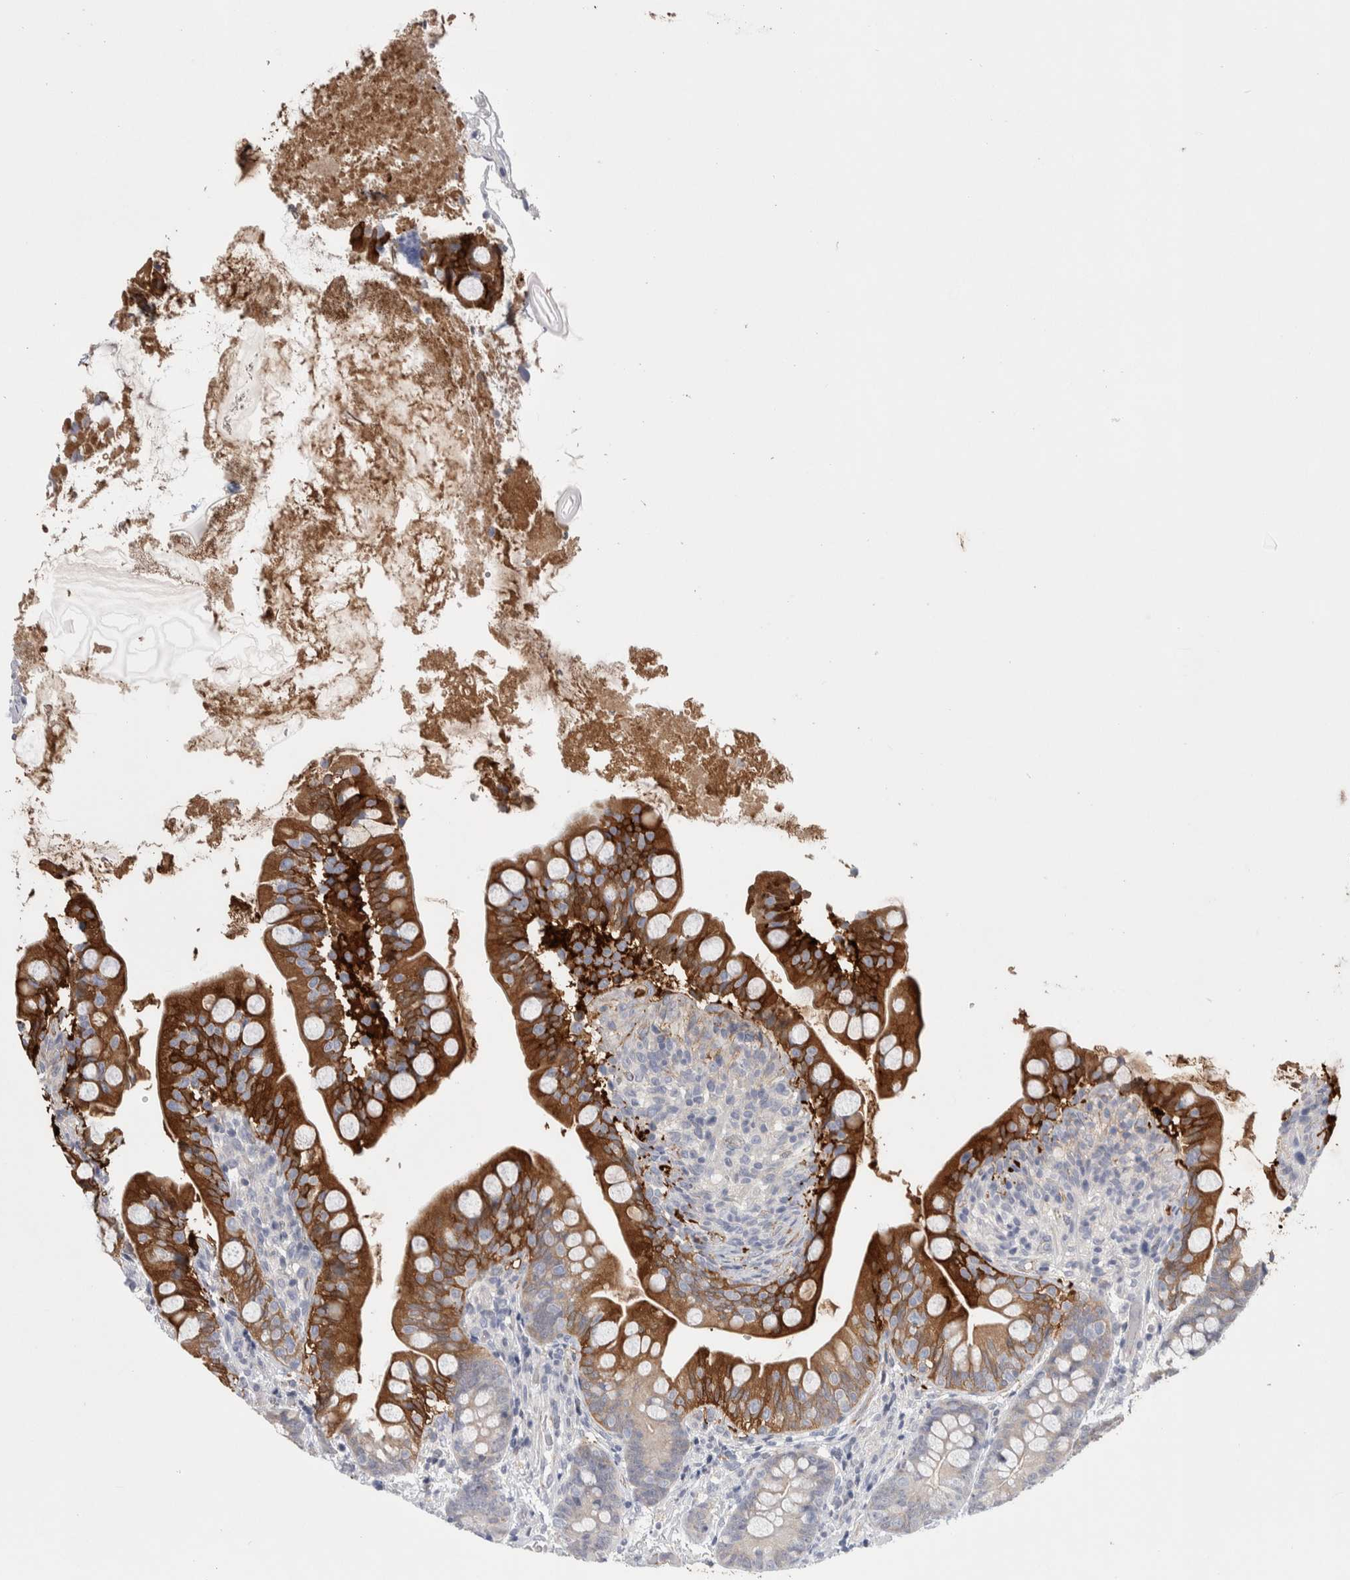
{"staining": {"intensity": "strong", "quantity": ">75%", "location": "cytoplasmic/membranous"}, "tissue": "small intestine", "cell_type": "Glandular cells", "image_type": "normal", "snomed": [{"axis": "morphology", "description": "Normal tissue, NOS"}, {"axis": "topography", "description": "Small intestine"}], "caption": "High-magnification brightfield microscopy of normal small intestine stained with DAB (3,3'-diaminobenzidine) (brown) and counterstained with hematoxylin (blue). glandular cells exhibit strong cytoplasmic/membranous positivity is identified in about>75% of cells.", "gene": "ZNF862", "patient": {"sex": "female", "age": 56}}